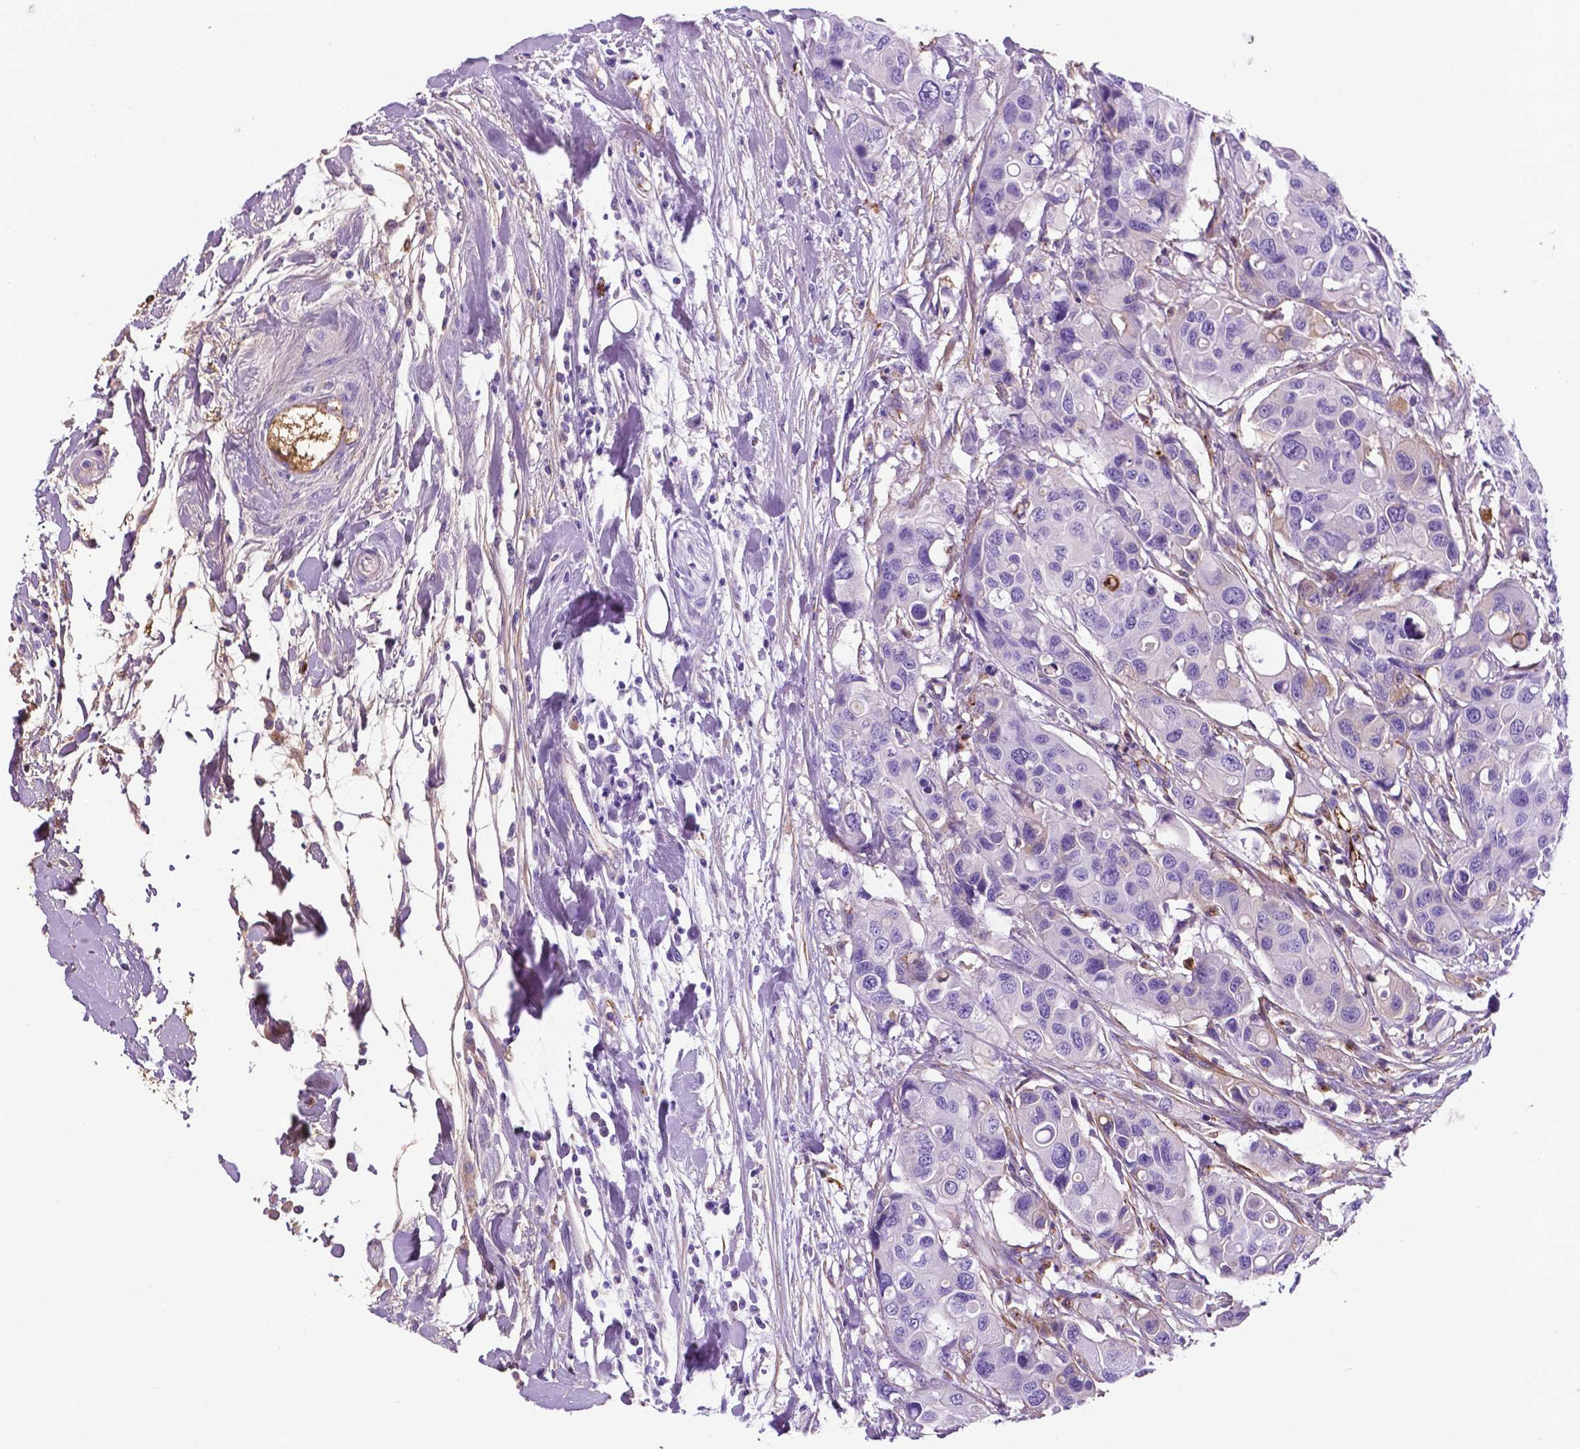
{"staining": {"intensity": "negative", "quantity": "none", "location": "none"}, "tissue": "colorectal cancer", "cell_type": "Tumor cells", "image_type": "cancer", "snomed": [{"axis": "morphology", "description": "Adenocarcinoma, NOS"}, {"axis": "topography", "description": "Colon"}], "caption": "Tumor cells are negative for brown protein staining in adenocarcinoma (colorectal).", "gene": "APOE", "patient": {"sex": "male", "age": 77}}